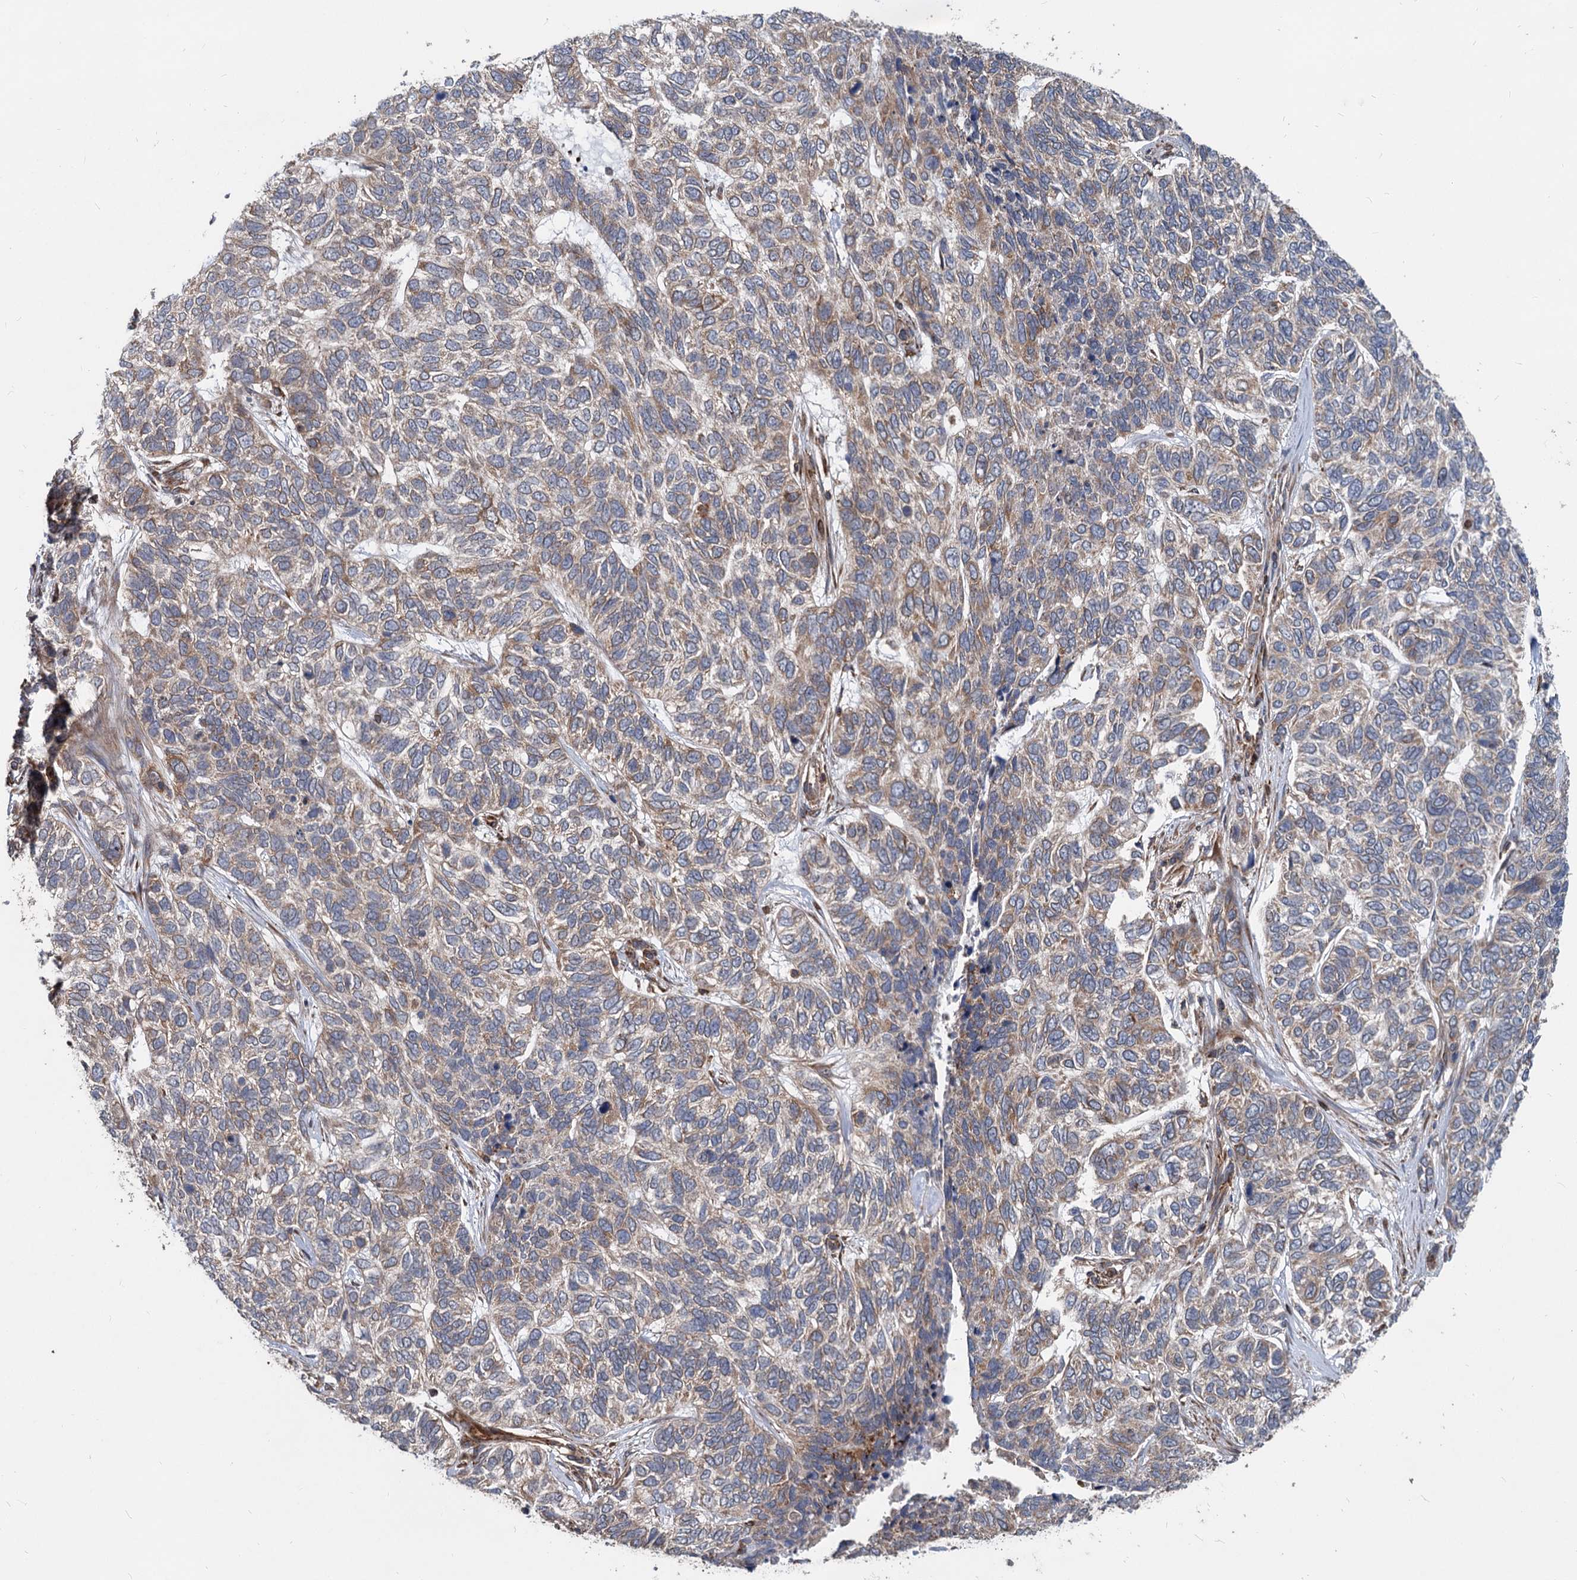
{"staining": {"intensity": "weak", "quantity": "<25%", "location": "cytoplasmic/membranous"}, "tissue": "skin cancer", "cell_type": "Tumor cells", "image_type": "cancer", "snomed": [{"axis": "morphology", "description": "Basal cell carcinoma"}, {"axis": "topography", "description": "Skin"}], "caption": "Immunohistochemistry photomicrograph of skin cancer (basal cell carcinoma) stained for a protein (brown), which demonstrates no staining in tumor cells.", "gene": "STIM1", "patient": {"sex": "female", "age": 65}}